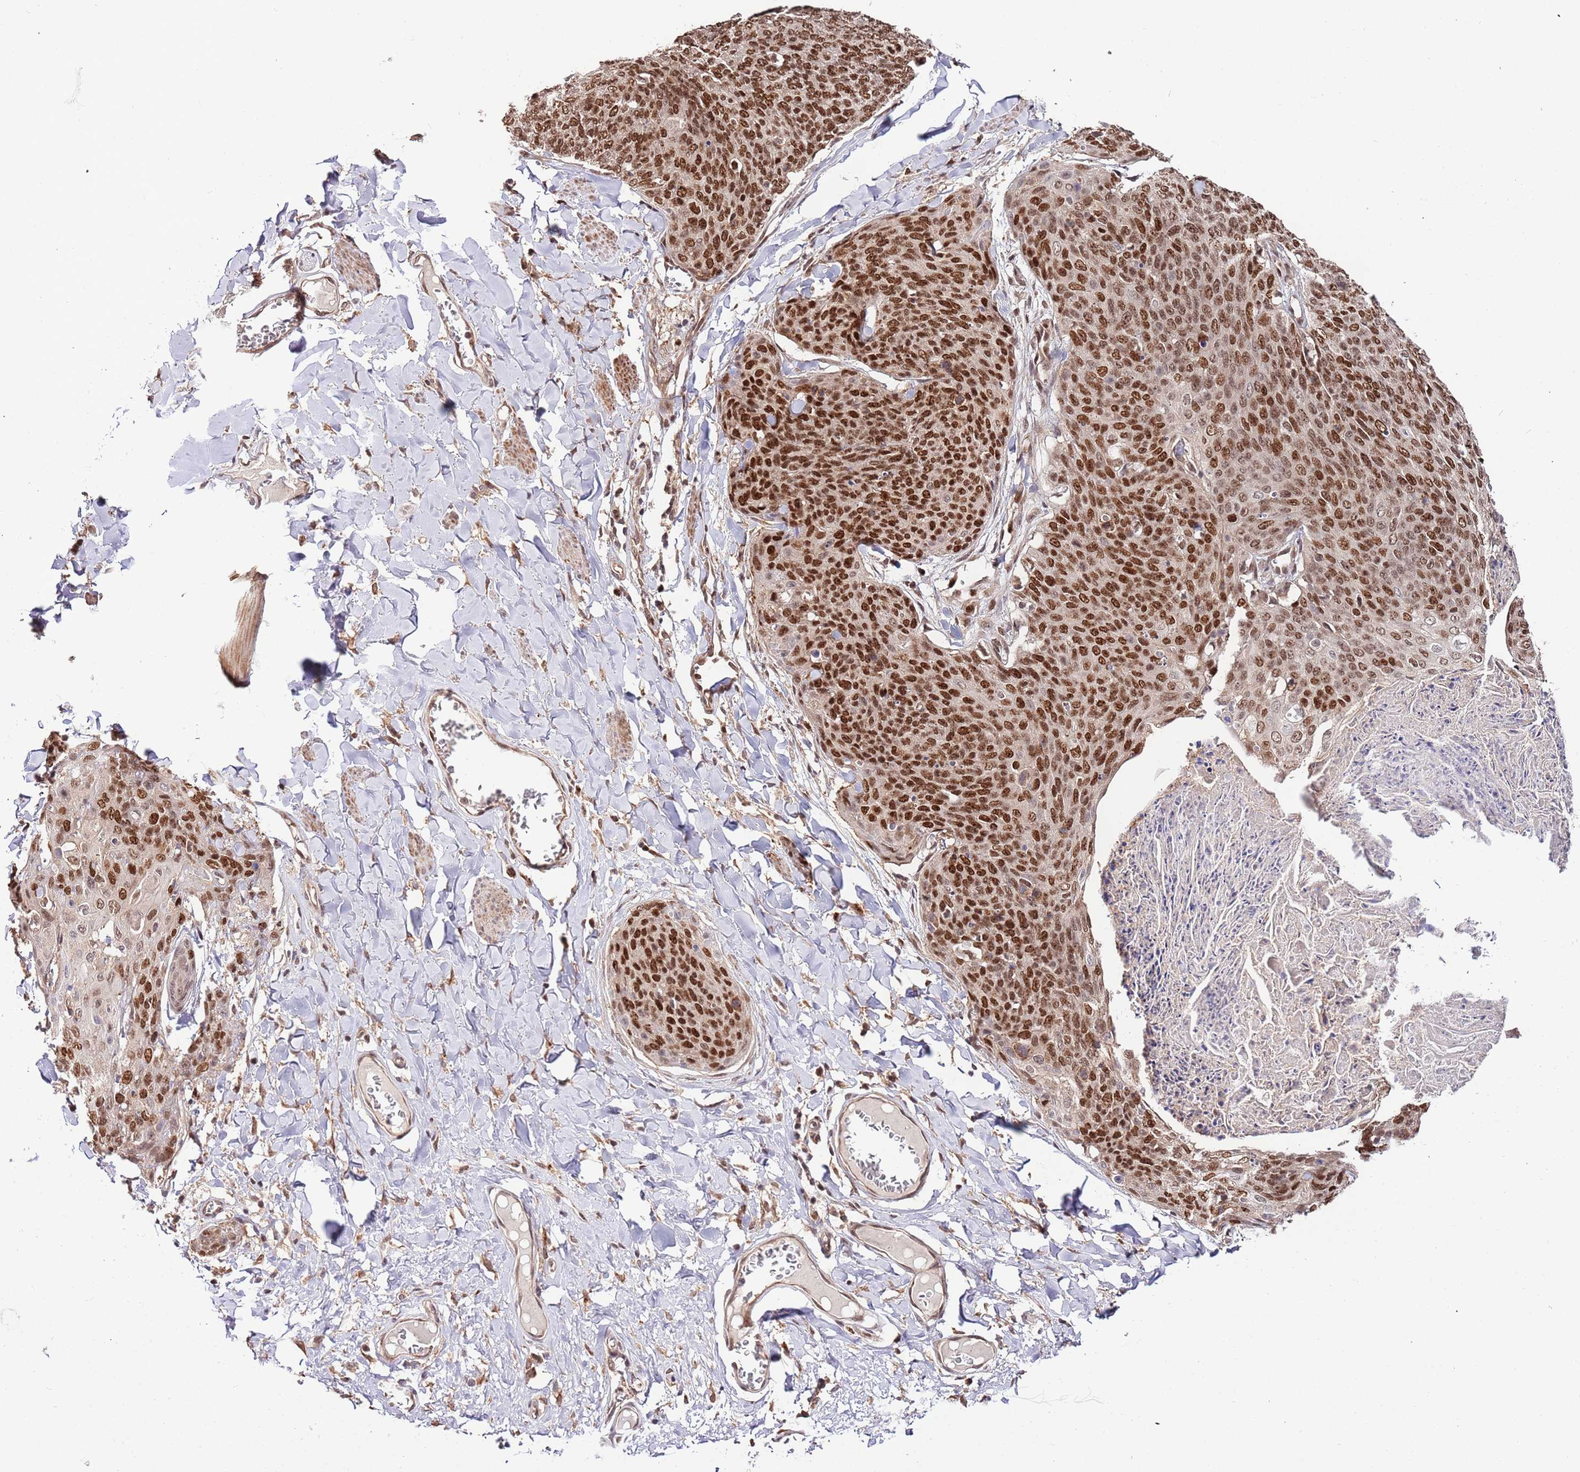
{"staining": {"intensity": "strong", "quantity": ">75%", "location": "nuclear"}, "tissue": "skin cancer", "cell_type": "Tumor cells", "image_type": "cancer", "snomed": [{"axis": "morphology", "description": "Squamous cell carcinoma, NOS"}, {"axis": "topography", "description": "Skin"}, {"axis": "topography", "description": "Vulva"}], "caption": "Immunohistochemical staining of skin squamous cell carcinoma reveals strong nuclear protein staining in approximately >75% of tumor cells.", "gene": "RIF1", "patient": {"sex": "female", "age": 85}}